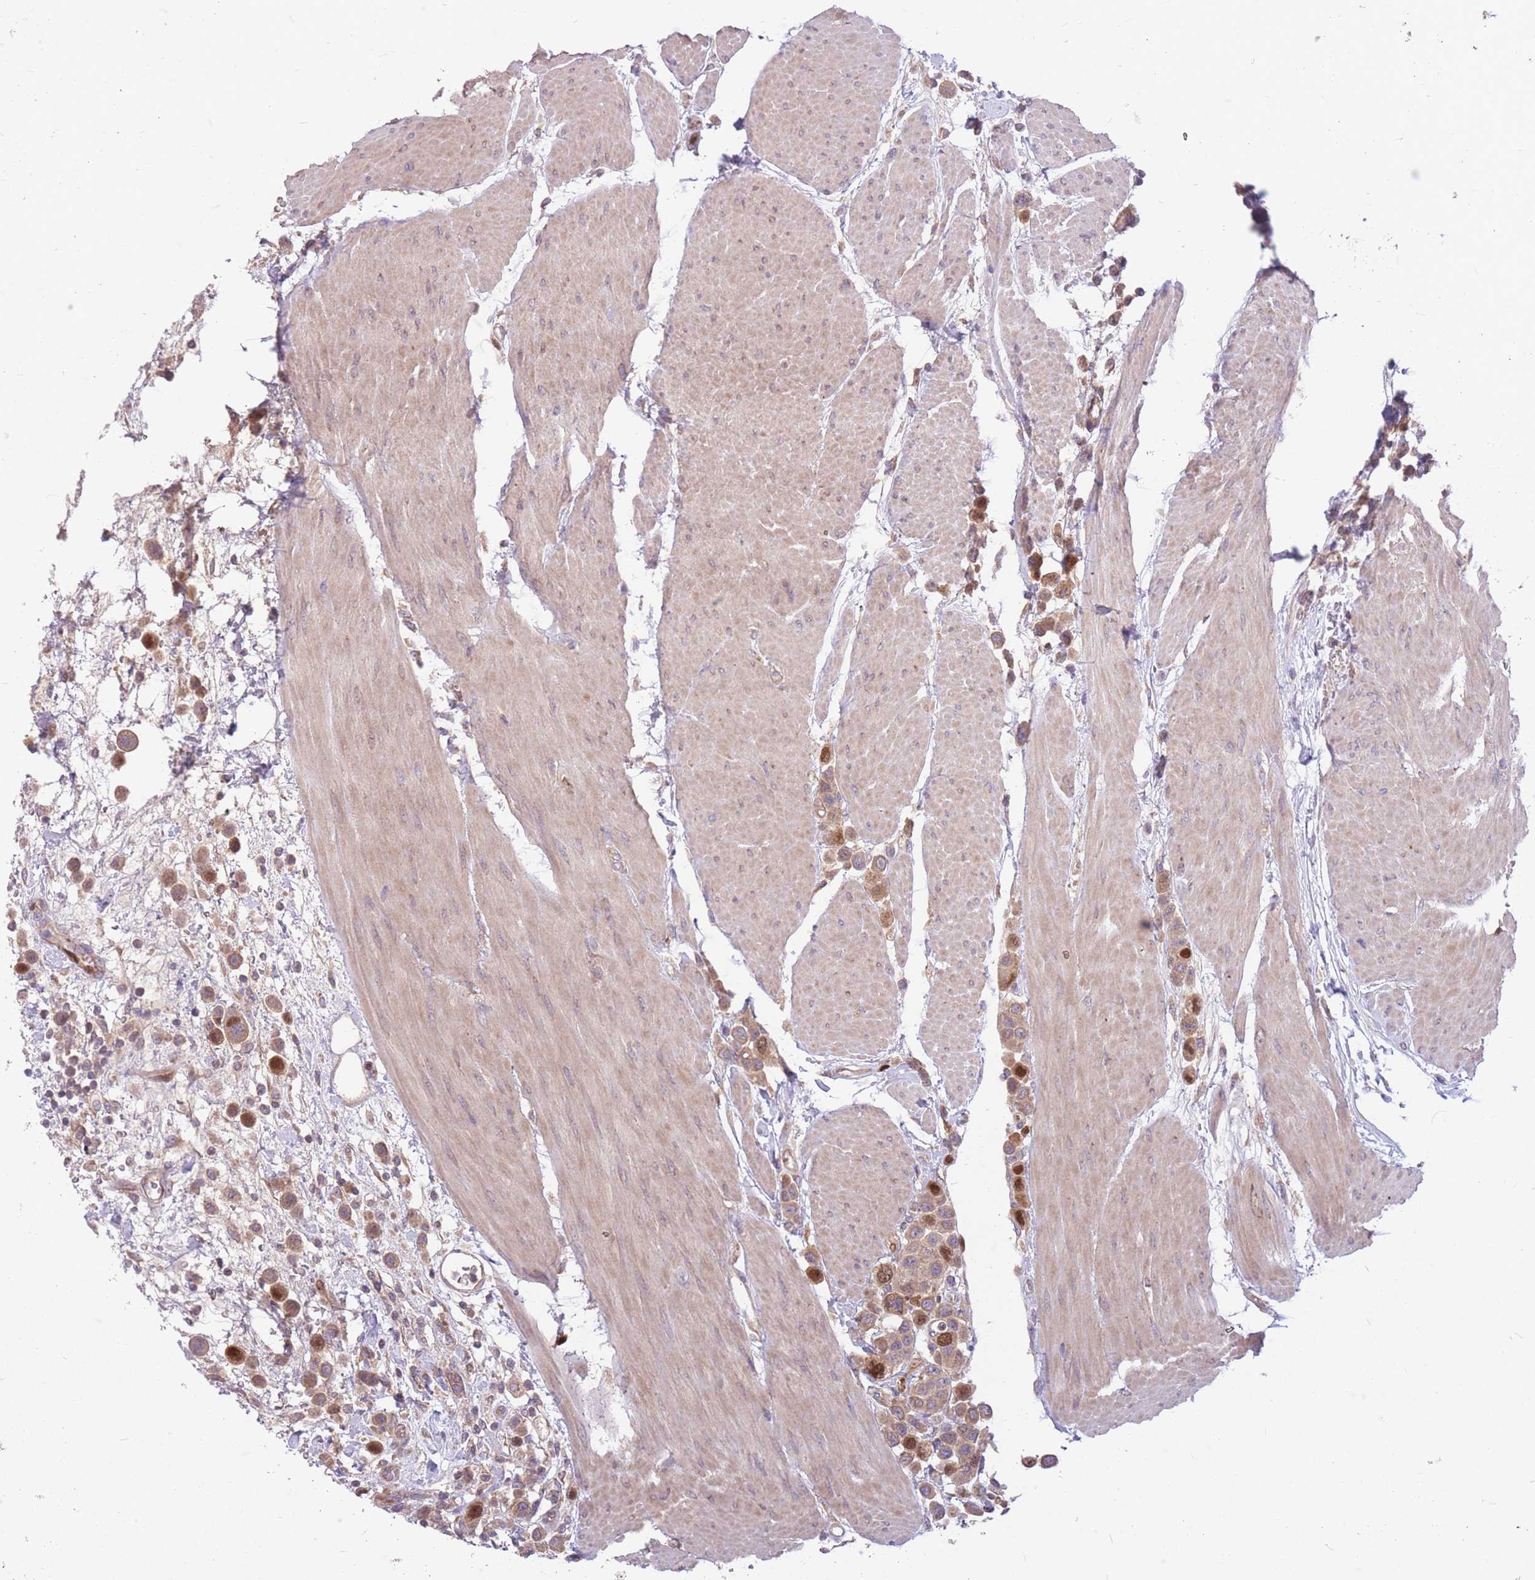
{"staining": {"intensity": "moderate", "quantity": ">75%", "location": "cytoplasmic/membranous,nuclear"}, "tissue": "urothelial cancer", "cell_type": "Tumor cells", "image_type": "cancer", "snomed": [{"axis": "morphology", "description": "Urothelial carcinoma, High grade"}, {"axis": "topography", "description": "Urinary bladder"}], "caption": "Immunohistochemical staining of urothelial carcinoma (high-grade) shows medium levels of moderate cytoplasmic/membranous and nuclear positivity in approximately >75% of tumor cells.", "gene": "GMNN", "patient": {"sex": "male", "age": 50}}